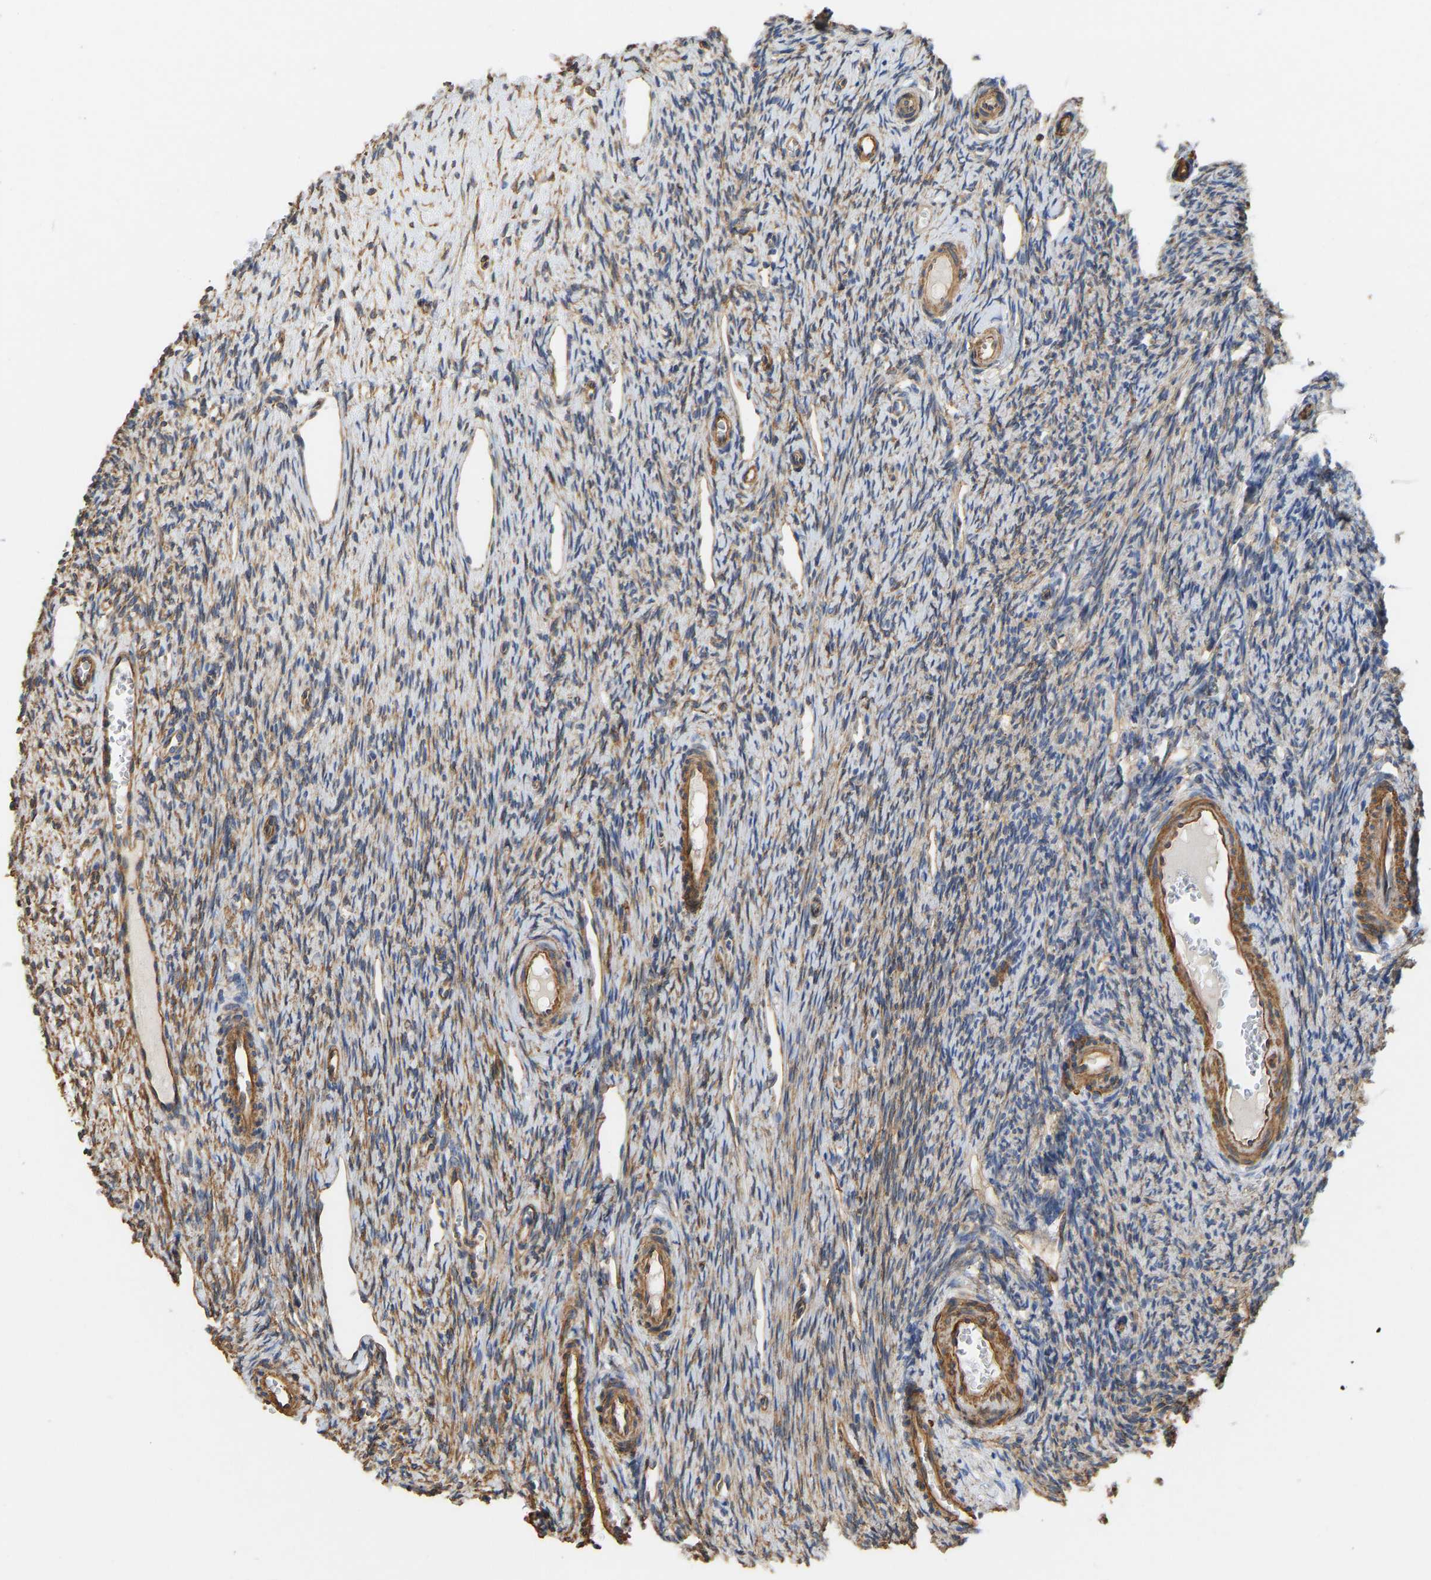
{"staining": {"intensity": "weak", "quantity": ">75%", "location": "cytoplasmic/membranous"}, "tissue": "ovary", "cell_type": "Follicle cells", "image_type": "normal", "snomed": [{"axis": "morphology", "description": "Normal tissue, NOS"}, {"axis": "topography", "description": "Ovary"}], "caption": "Brown immunohistochemical staining in benign ovary reveals weak cytoplasmic/membranous expression in approximately >75% of follicle cells. The staining was performed using DAB (3,3'-diaminobenzidine), with brown indicating positive protein expression. Nuclei are stained blue with hematoxylin.", "gene": "ELMO2", "patient": {"sex": "female", "age": 33}}